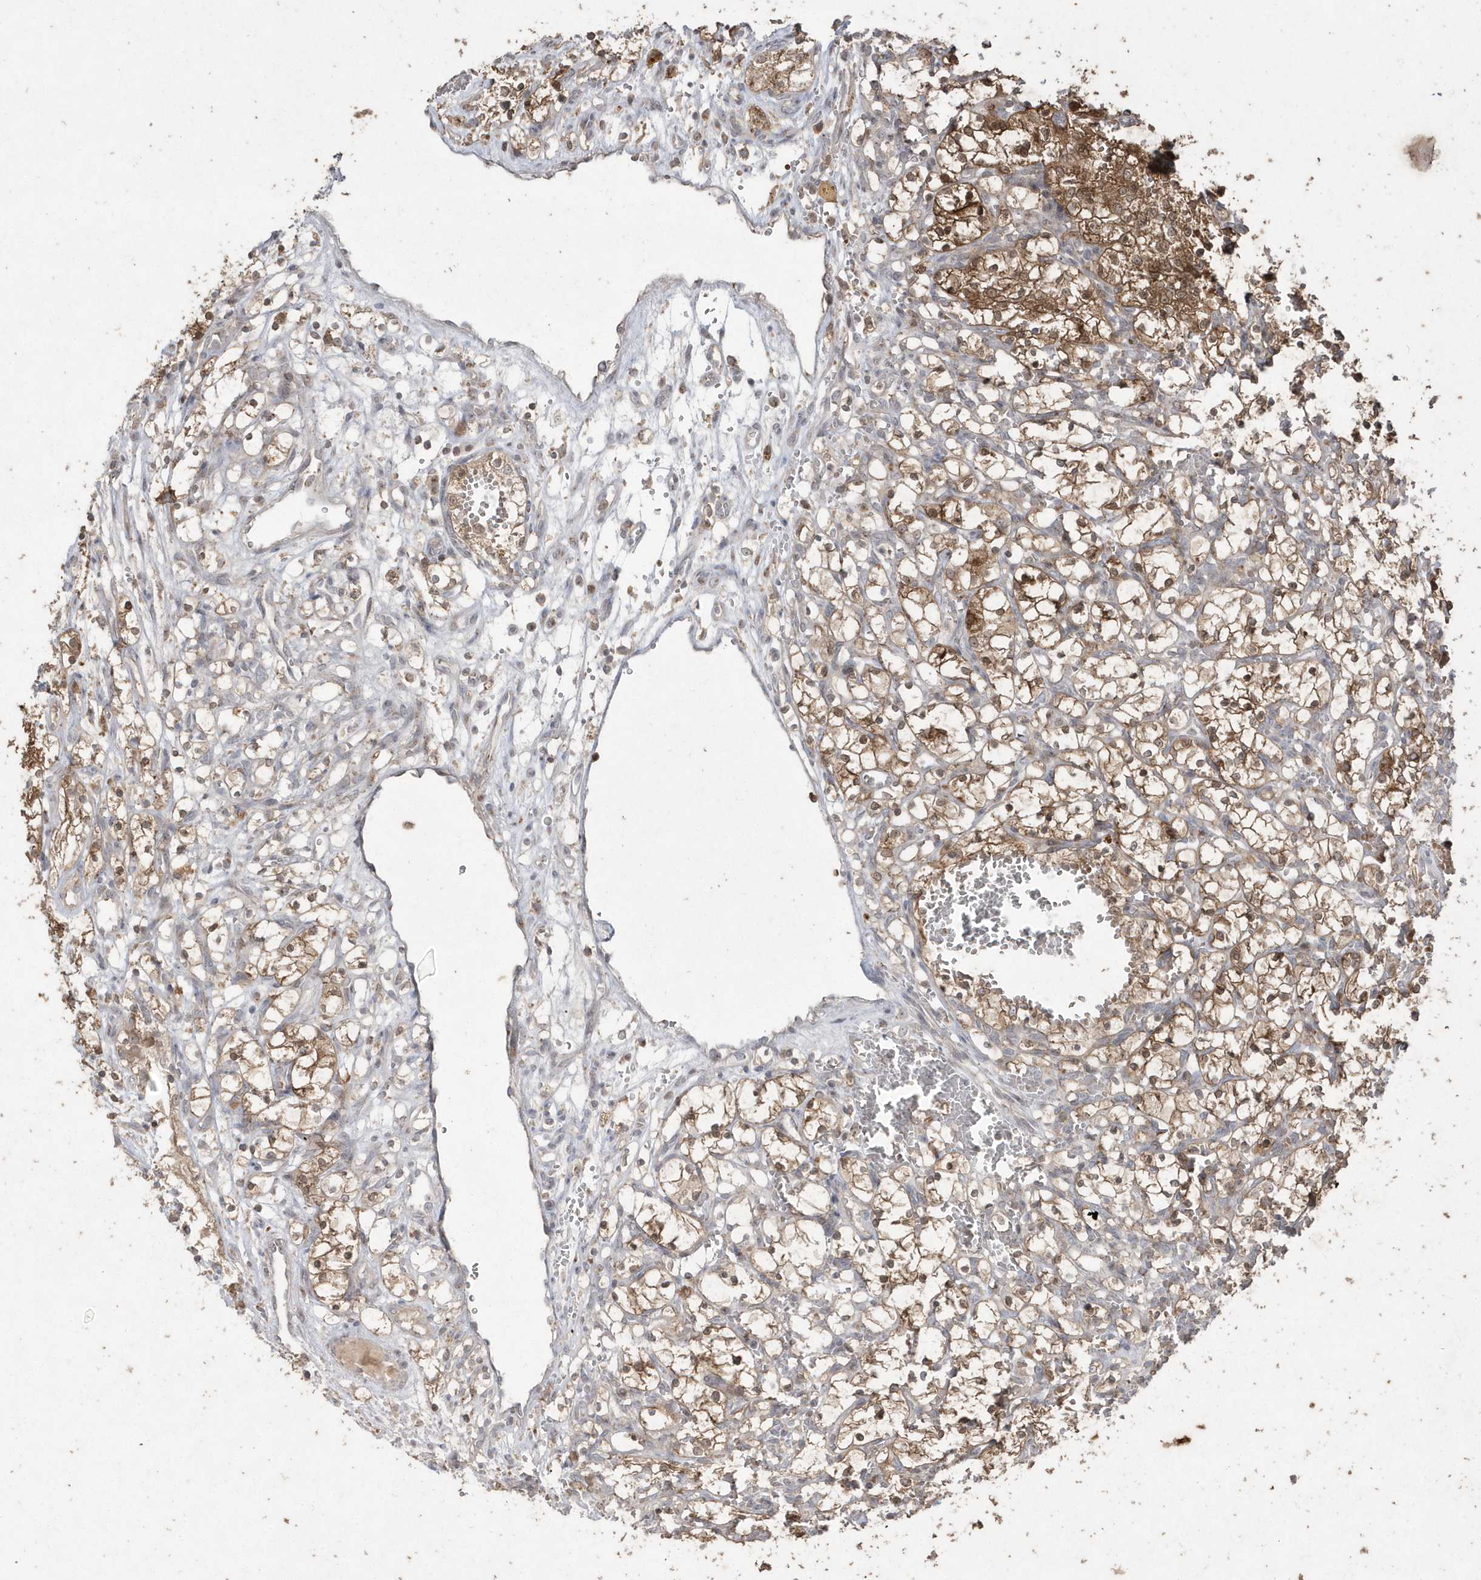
{"staining": {"intensity": "moderate", "quantity": ">75%", "location": "cytoplasmic/membranous"}, "tissue": "renal cancer", "cell_type": "Tumor cells", "image_type": "cancer", "snomed": [{"axis": "morphology", "description": "Adenocarcinoma, NOS"}, {"axis": "topography", "description": "Kidney"}], "caption": "DAB (3,3'-diaminobenzidine) immunohistochemical staining of adenocarcinoma (renal) exhibits moderate cytoplasmic/membranous protein expression in about >75% of tumor cells. (Stains: DAB (3,3'-diaminobenzidine) in brown, nuclei in blue, Microscopy: brightfield microscopy at high magnification).", "gene": "GEMIN6", "patient": {"sex": "female", "age": 69}}